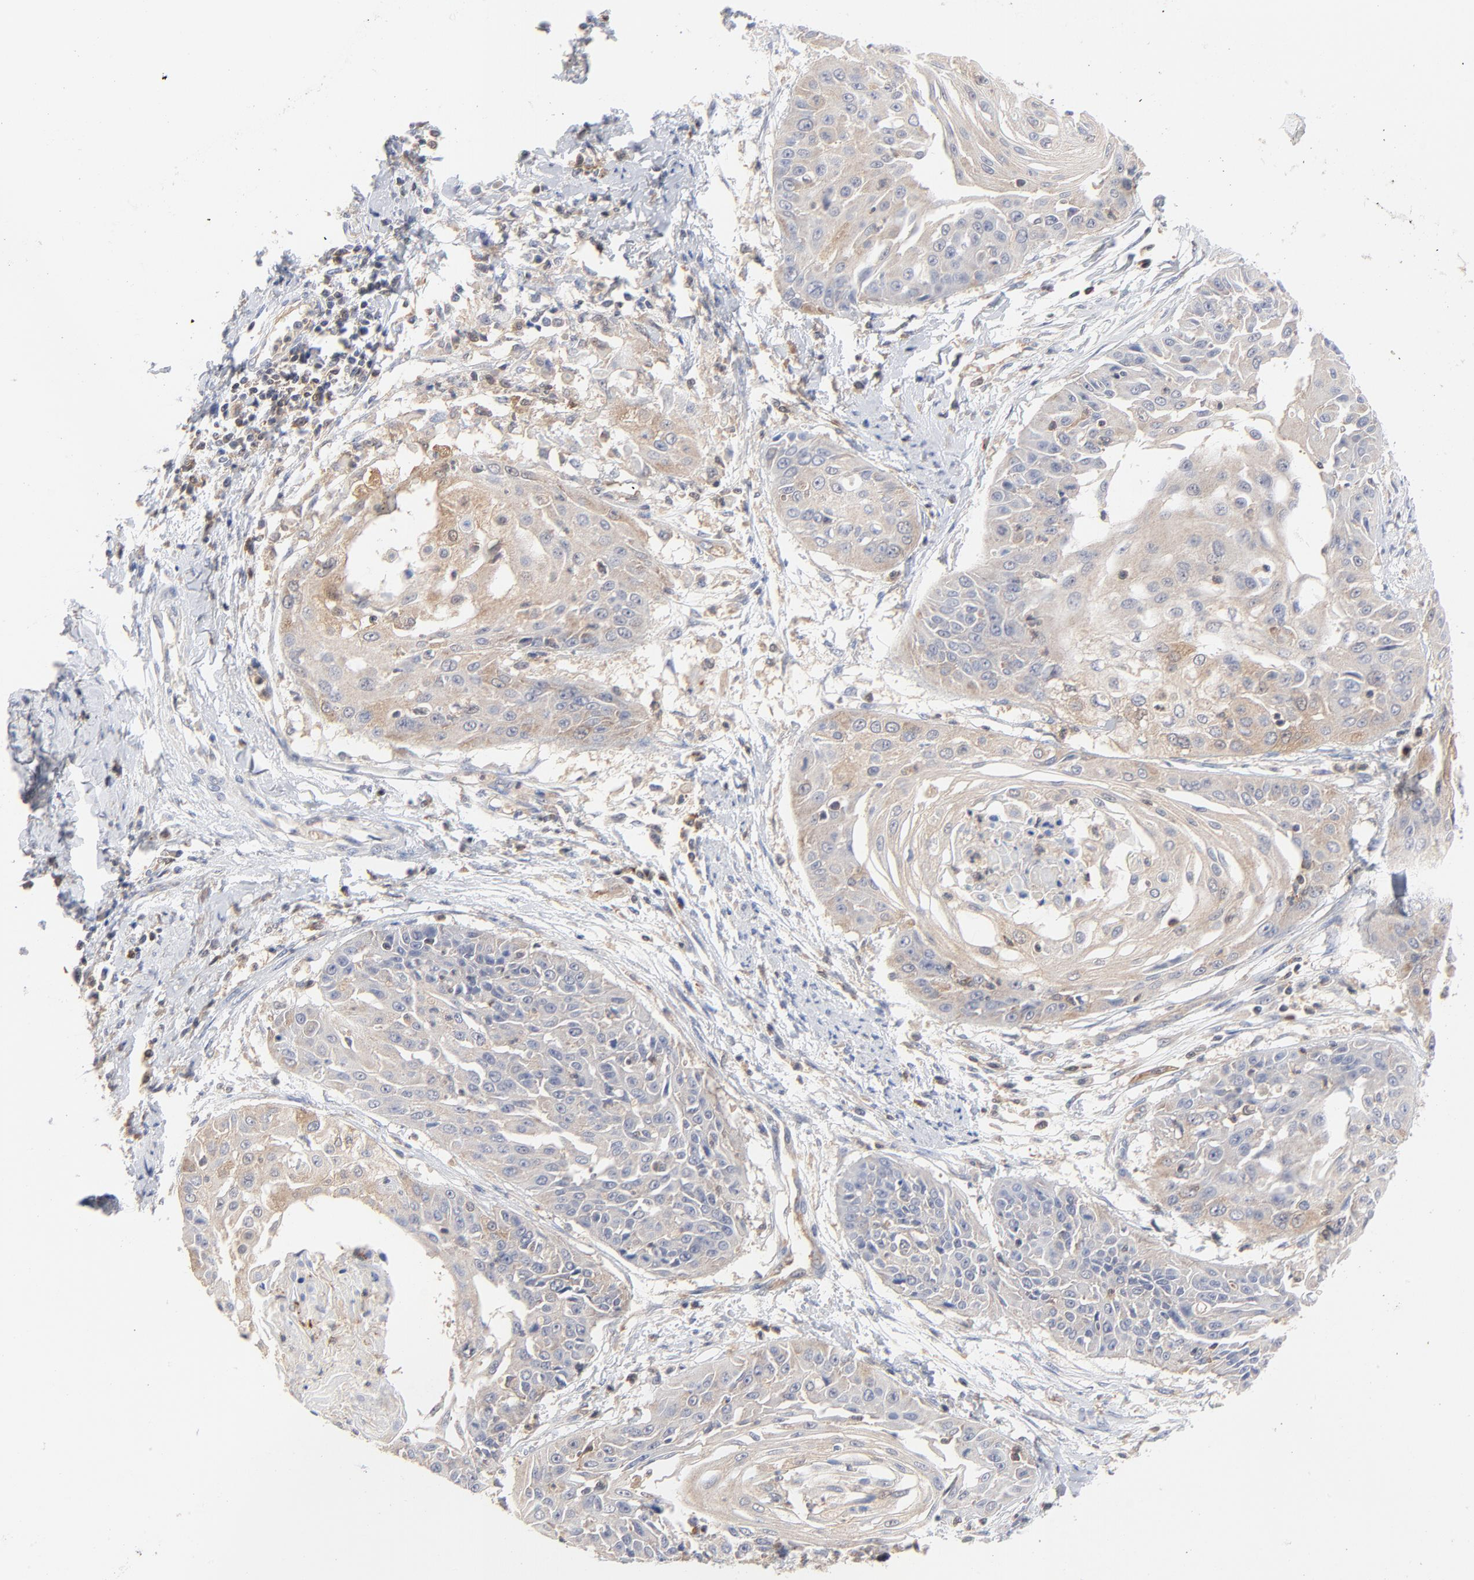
{"staining": {"intensity": "weak", "quantity": ">75%", "location": "cytoplasmic/membranous"}, "tissue": "cervical cancer", "cell_type": "Tumor cells", "image_type": "cancer", "snomed": [{"axis": "morphology", "description": "Squamous cell carcinoma, NOS"}, {"axis": "topography", "description": "Cervix"}], "caption": "Immunohistochemistry image of squamous cell carcinoma (cervical) stained for a protein (brown), which displays low levels of weak cytoplasmic/membranous staining in approximately >75% of tumor cells.", "gene": "CAB39L", "patient": {"sex": "female", "age": 64}}